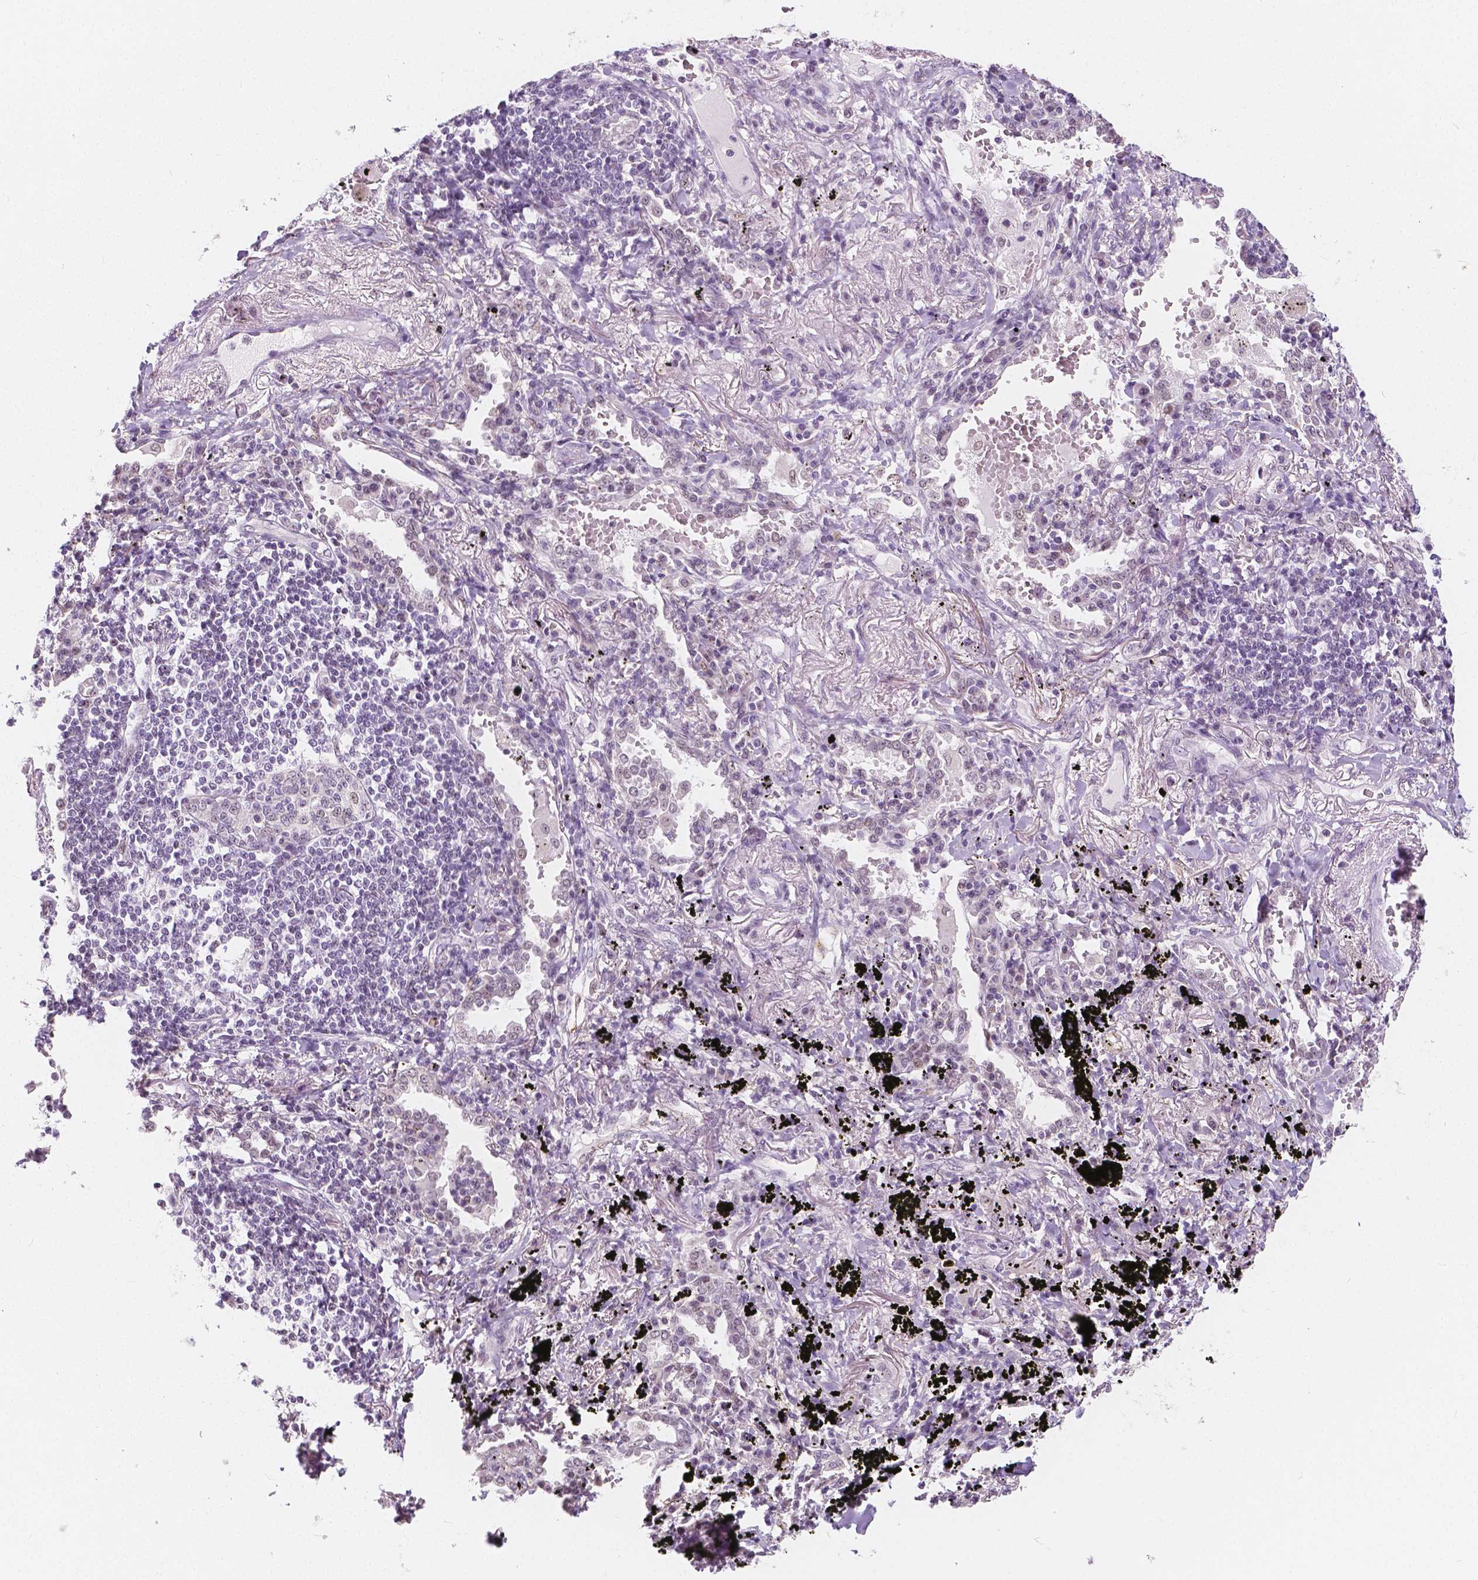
{"staining": {"intensity": "negative", "quantity": "none", "location": "none"}, "tissue": "lung cancer", "cell_type": "Tumor cells", "image_type": "cancer", "snomed": [{"axis": "morphology", "description": "Squamous cell carcinoma, NOS"}, {"axis": "topography", "description": "Lung"}], "caption": "Immunohistochemistry of human lung cancer exhibits no positivity in tumor cells.", "gene": "NOLC1", "patient": {"sex": "male", "age": 78}}